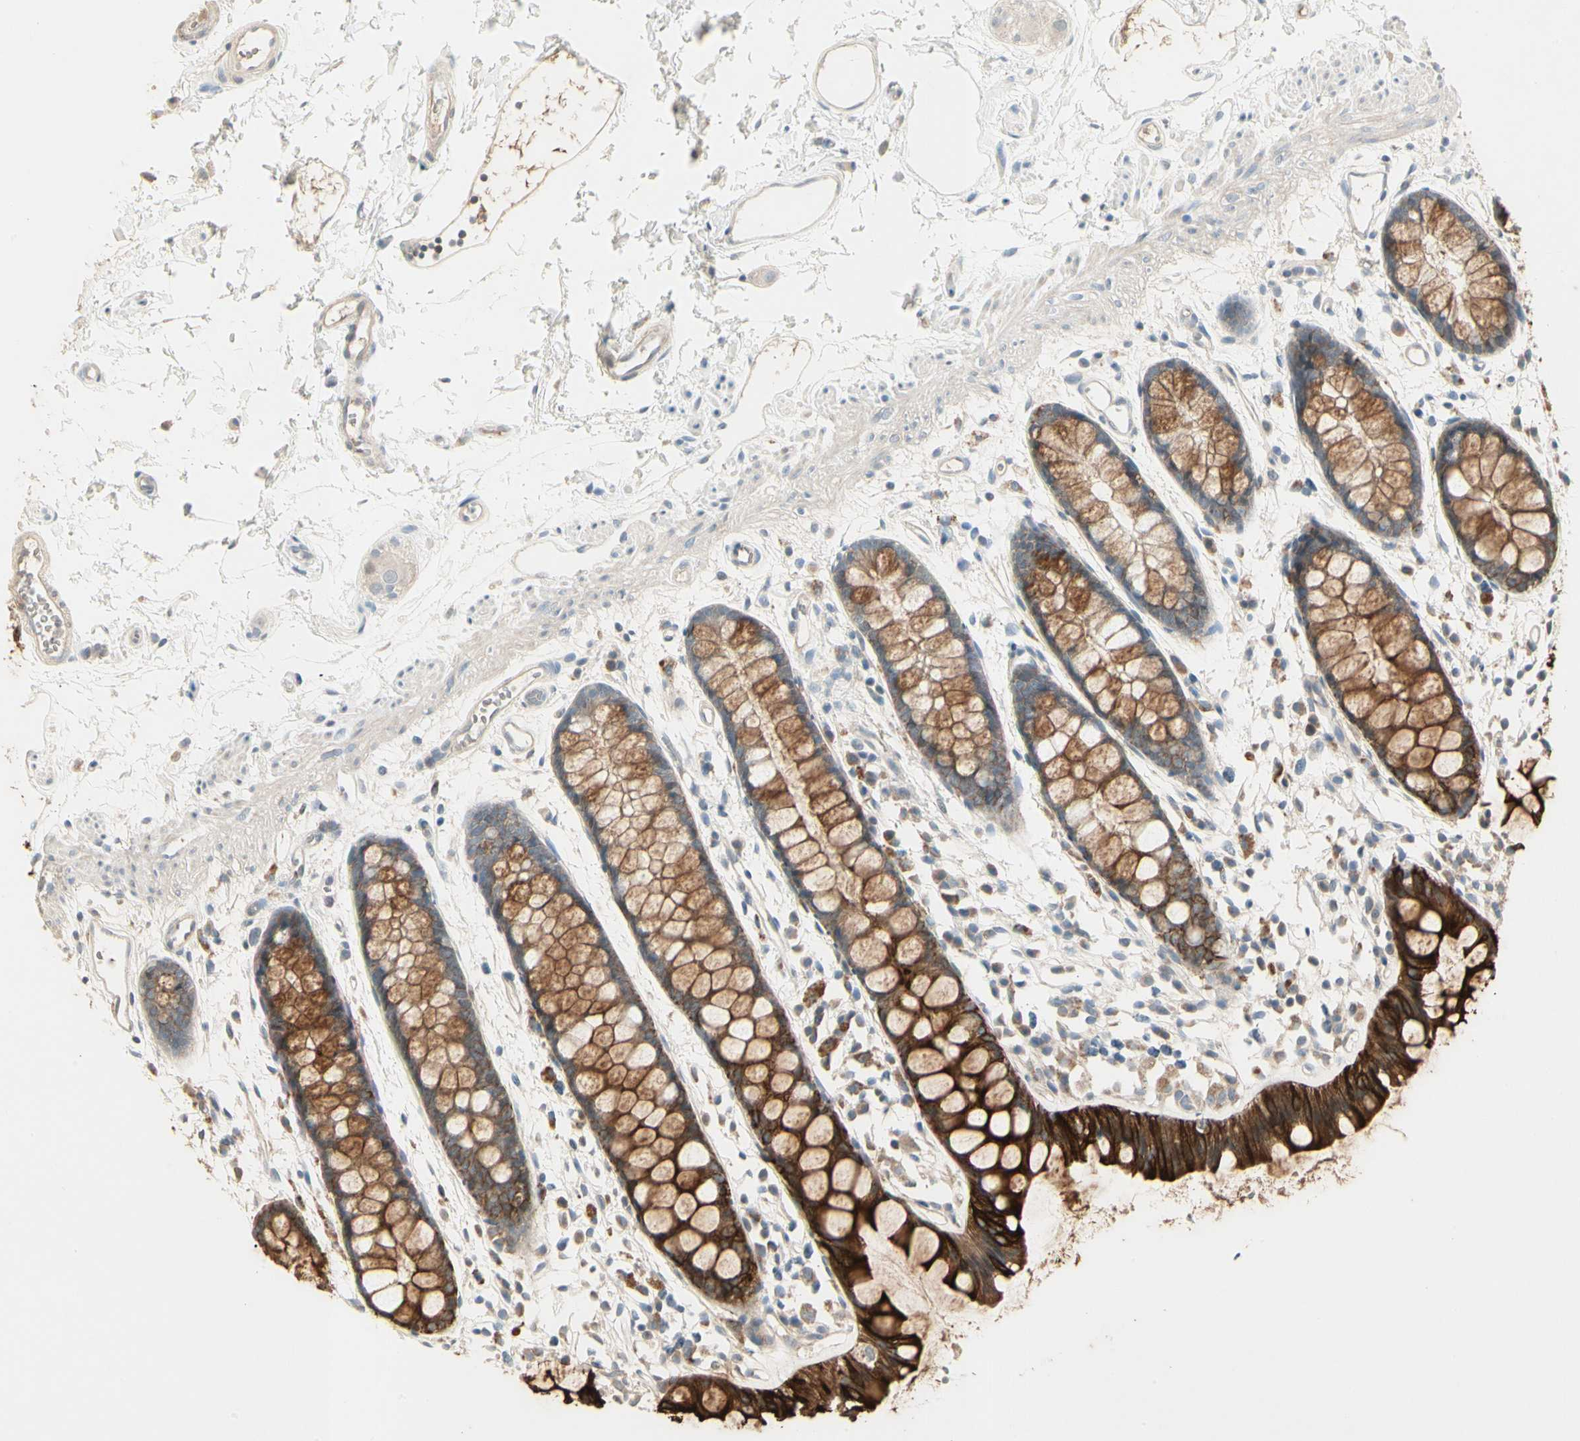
{"staining": {"intensity": "strong", "quantity": ">75%", "location": "cytoplasmic/membranous"}, "tissue": "rectum", "cell_type": "Glandular cells", "image_type": "normal", "snomed": [{"axis": "morphology", "description": "Normal tissue, NOS"}, {"axis": "topography", "description": "Rectum"}], "caption": "Immunohistochemical staining of normal human rectum demonstrates high levels of strong cytoplasmic/membranous staining in about >75% of glandular cells. (IHC, brightfield microscopy, high magnification).", "gene": "SKIL", "patient": {"sex": "female", "age": 66}}